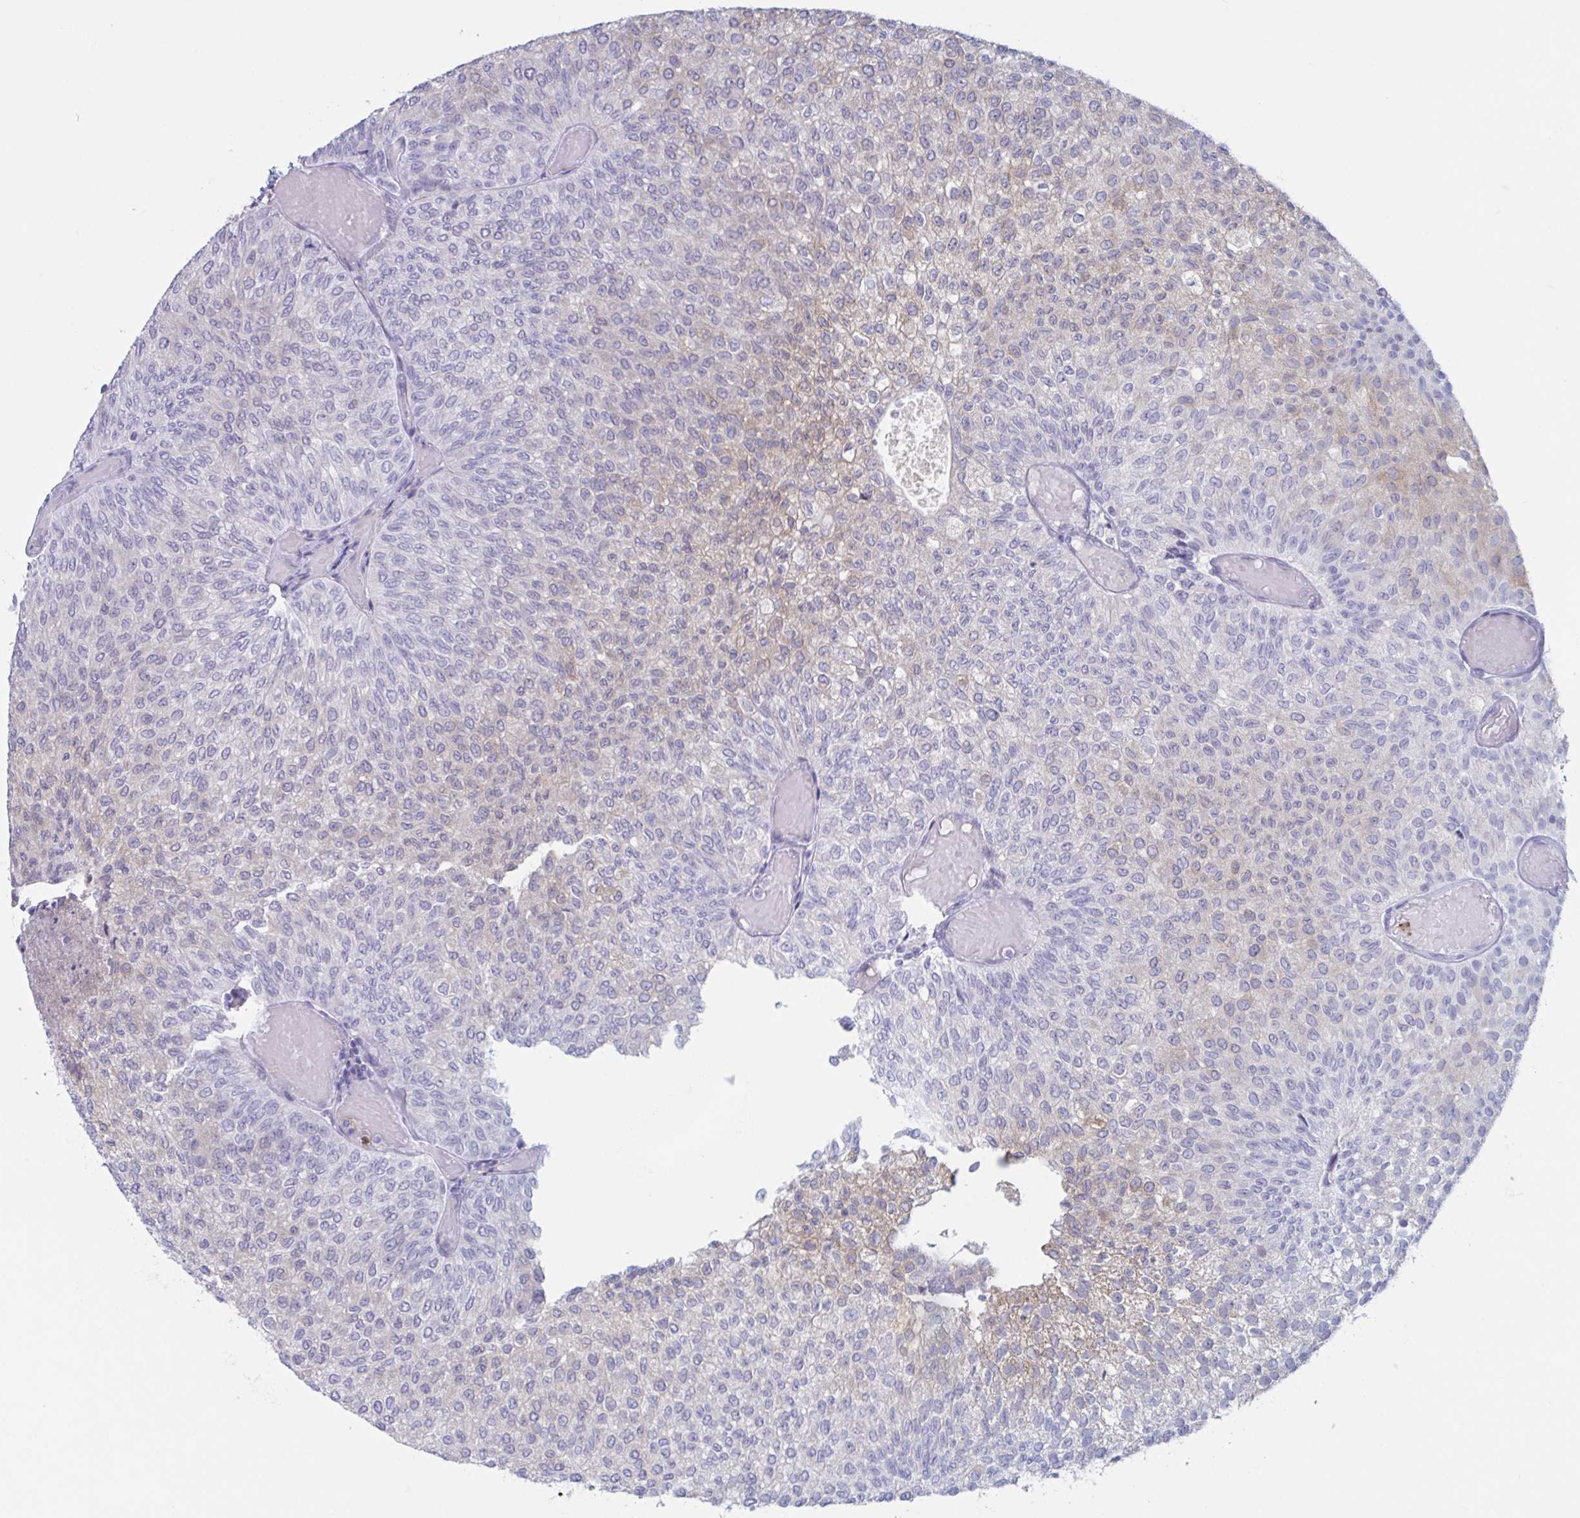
{"staining": {"intensity": "weak", "quantity": "<25%", "location": "cytoplasmic/membranous"}, "tissue": "urothelial cancer", "cell_type": "Tumor cells", "image_type": "cancer", "snomed": [{"axis": "morphology", "description": "Urothelial carcinoma, Low grade"}, {"axis": "topography", "description": "Urinary bladder"}], "caption": "DAB (3,3'-diaminobenzidine) immunohistochemical staining of urothelial carcinoma (low-grade) exhibits no significant positivity in tumor cells.", "gene": "CYP4F11", "patient": {"sex": "male", "age": 78}}